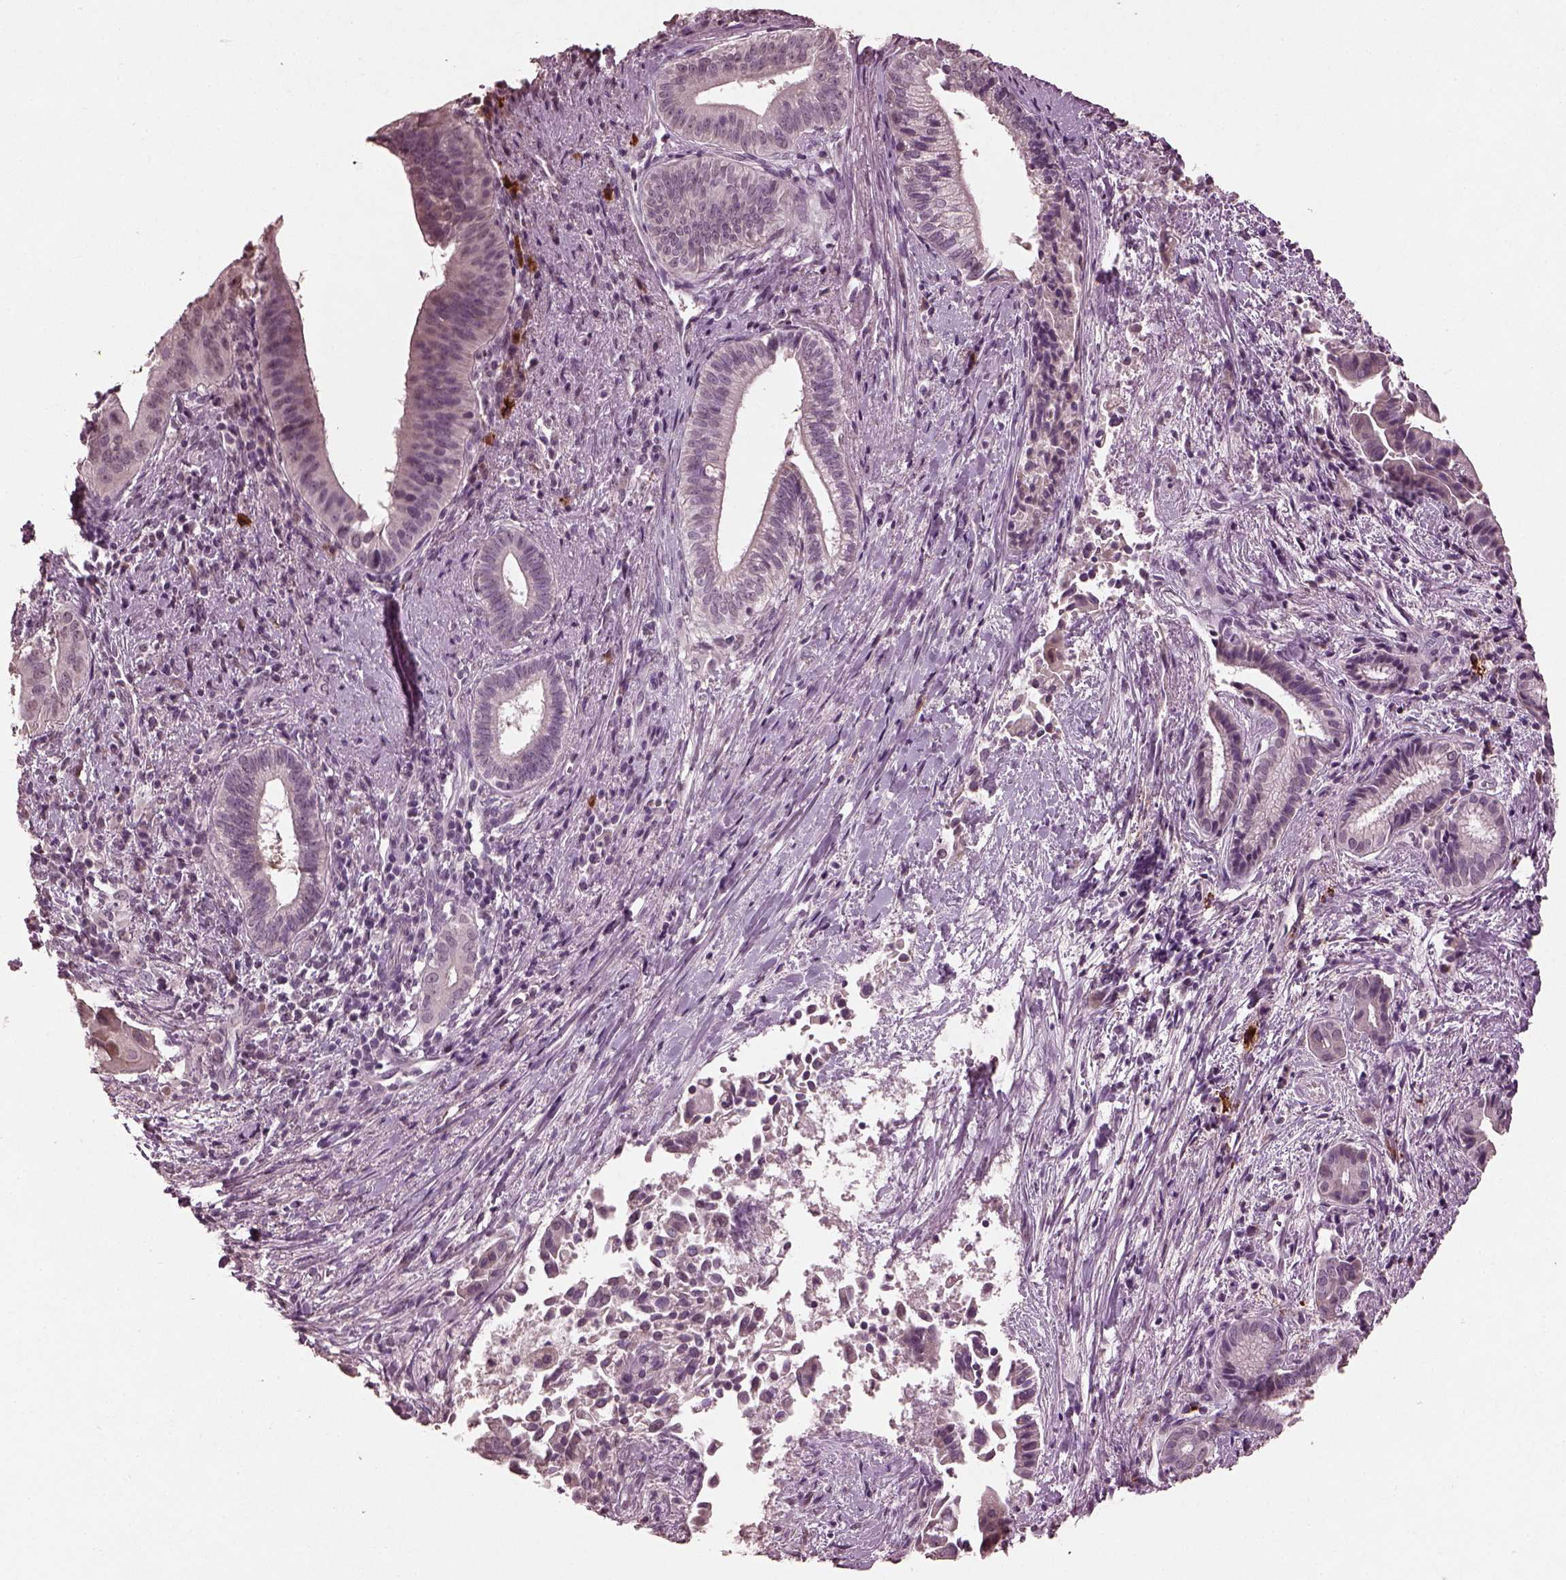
{"staining": {"intensity": "negative", "quantity": "none", "location": "none"}, "tissue": "pancreatic cancer", "cell_type": "Tumor cells", "image_type": "cancer", "snomed": [{"axis": "morphology", "description": "Adenocarcinoma, NOS"}, {"axis": "topography", "description": "Pancreas"}], "caption": "This is an immunohistochemistry (IHC) histopathology image of human pancreatic cancer. There is no positivity in tumor cells.", "gene": "IL18RAP", "patient": {"sex": "male", "age": 61}}